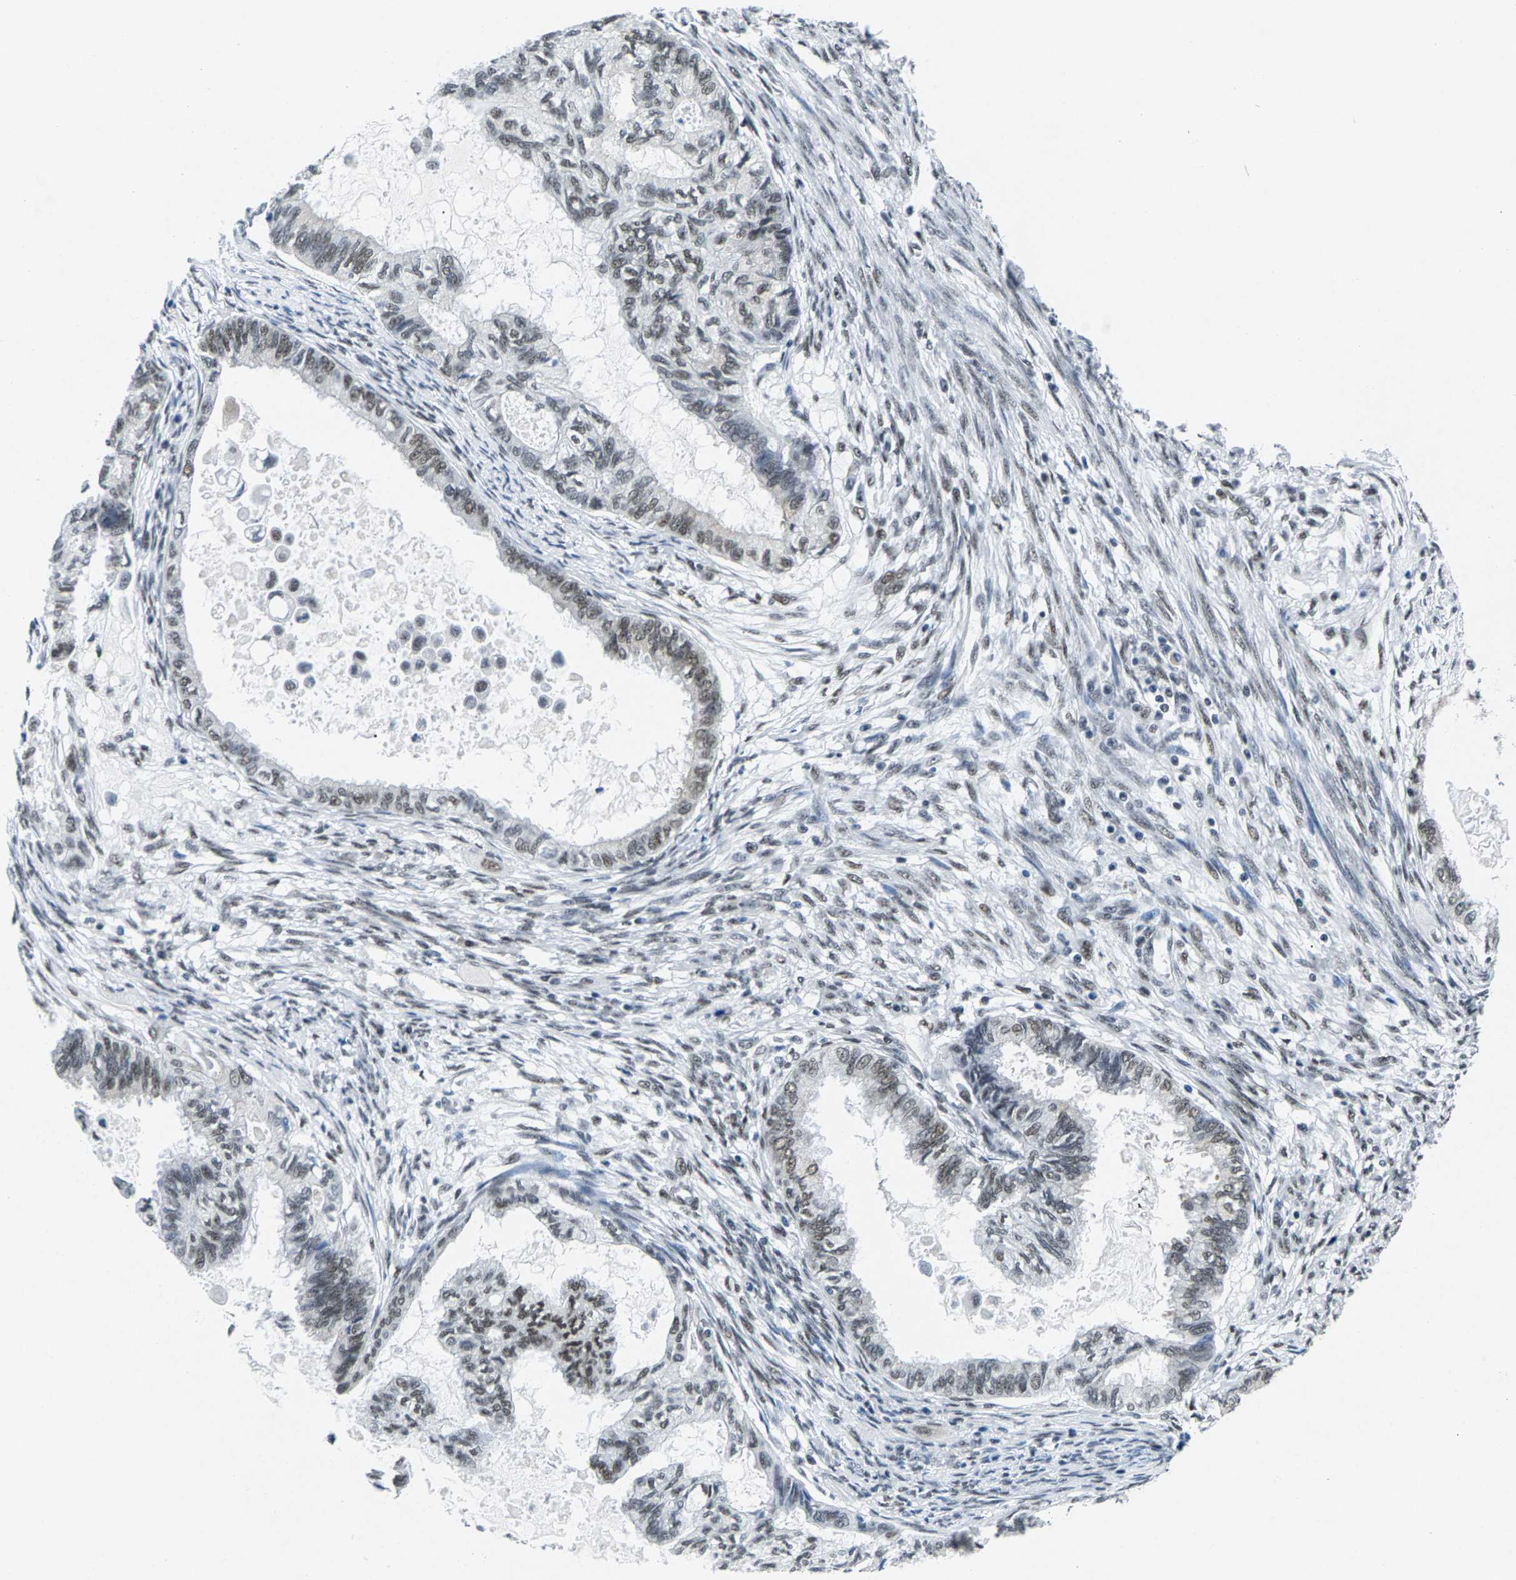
{"staining": {"intensity": "weak", "quantity": "25%-75%", "location": "nuclear"}, "tissue": "cervical cancer", "cell_type": "Tumor cells", "image_type": "cancer", "snomed": [{"axis": "morphology", "description": "Normal tissue, NOS"}, {"axis": "morphology", "description": "Adenocarcinoma, NOS"}, {"axis": "topography", "description": "Cervix"}, {"axis": "topography", "description": "Endometrium"}], "caption": "A low amount of weak nuclear staining is appreciated in approximately 25%-75% of tumor cells in adenocarcinoma (cervical) tissue. The staining is performed using DAB brown chromogen to label protein expression. The nuclei are counter-stained blue using hematoxylin.", "gene": "ATF2", "patient": {"sex": "female", "age": 86}}